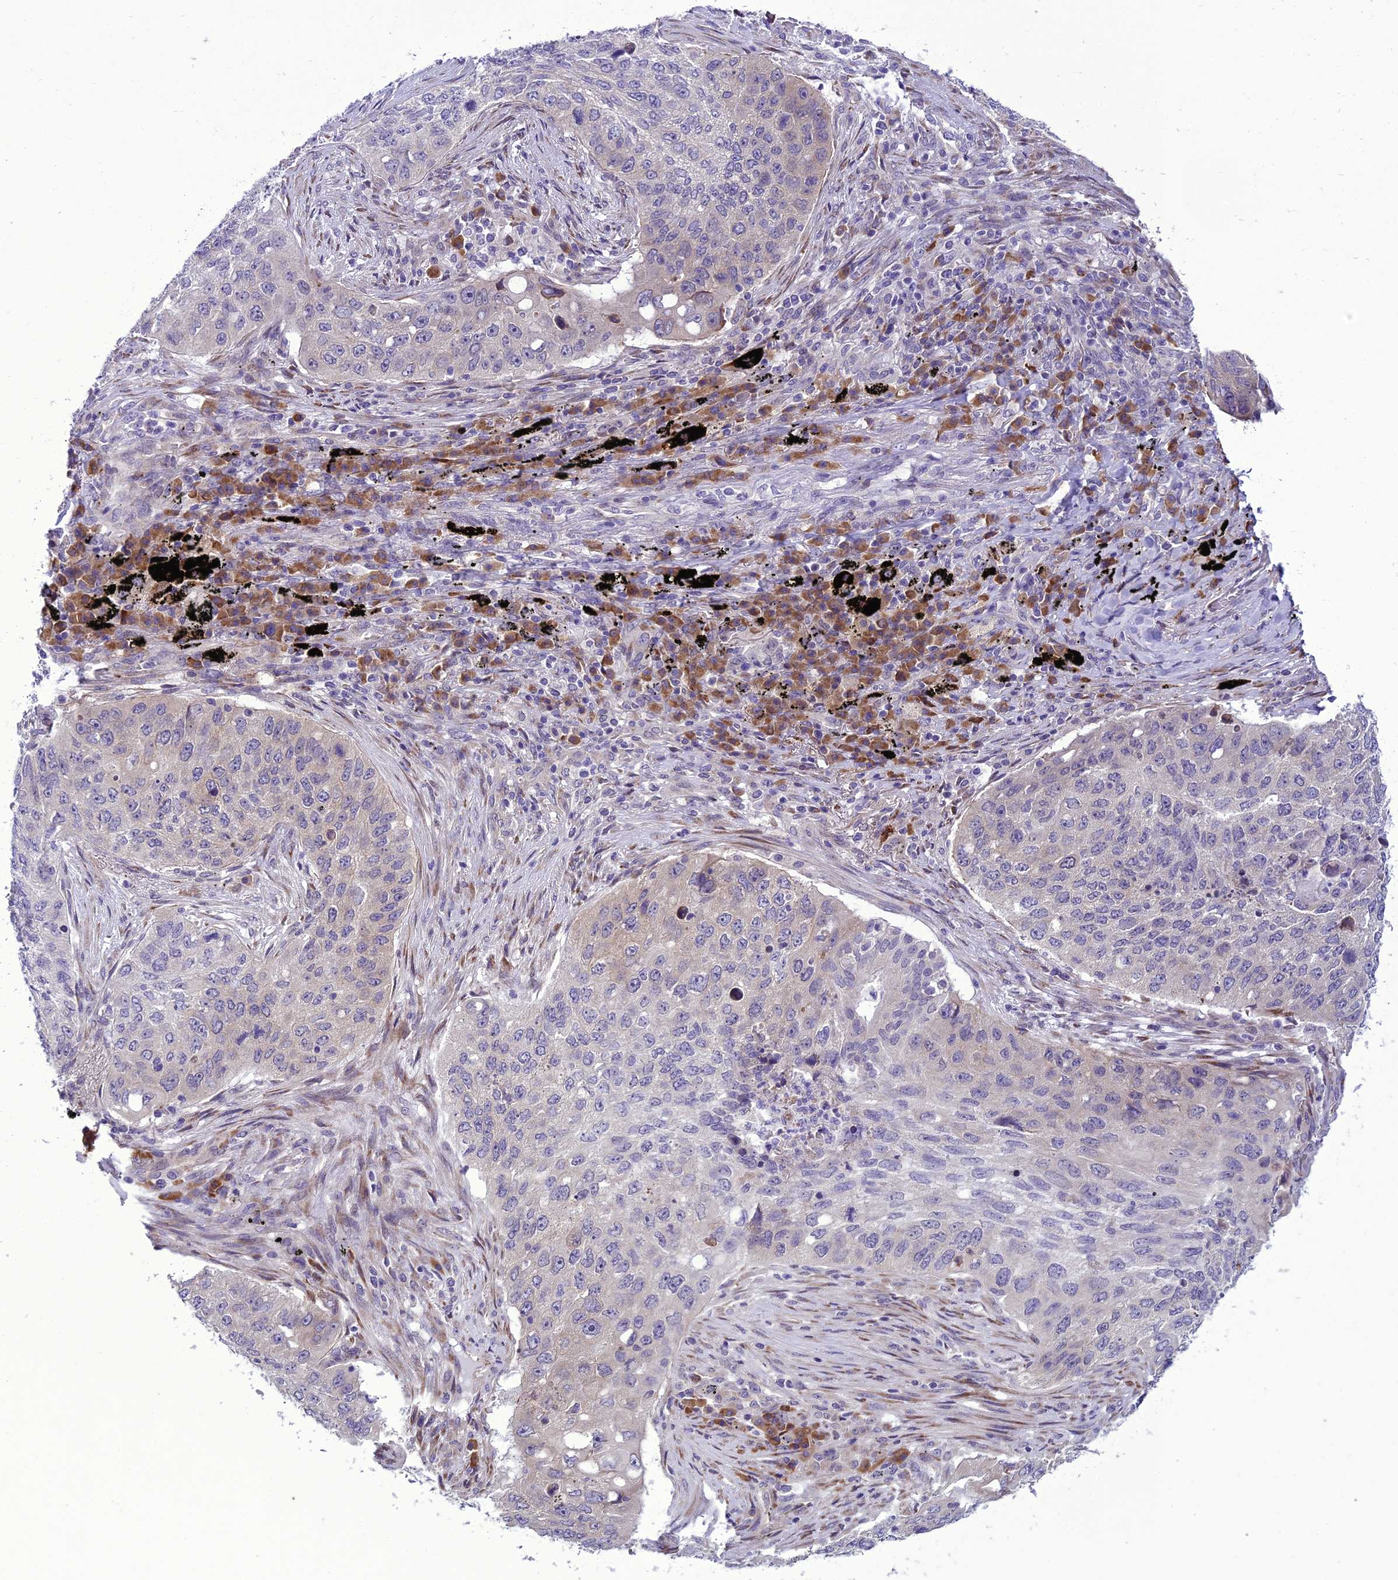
{"staining": {"intensity": "weak", "quantity": "<25%", "location": "cytoplasmic/membranous"}, "tissue": "lung cancer", "cell_type": "Tumor cells", "image_type": "cancer", "snomed": [{"axis": "morphology", "description": "Squamous cell carcinoma, NOS"}, {"axis": "topography", "description": "Lung"}], "caption": "An image of squamous cell carcinoma (lung) stained for a protein demonstrates no brown staining in tumor cells. Brightfield microscopy of immunohistochemistry (IHC) stained with DAB (3,3'-diaminobenzidine) (brown) and hematoxylin (blue), captured at high magnification.", "gene": "NEURL2", "patient": {"sex": "female", "age": 63}}